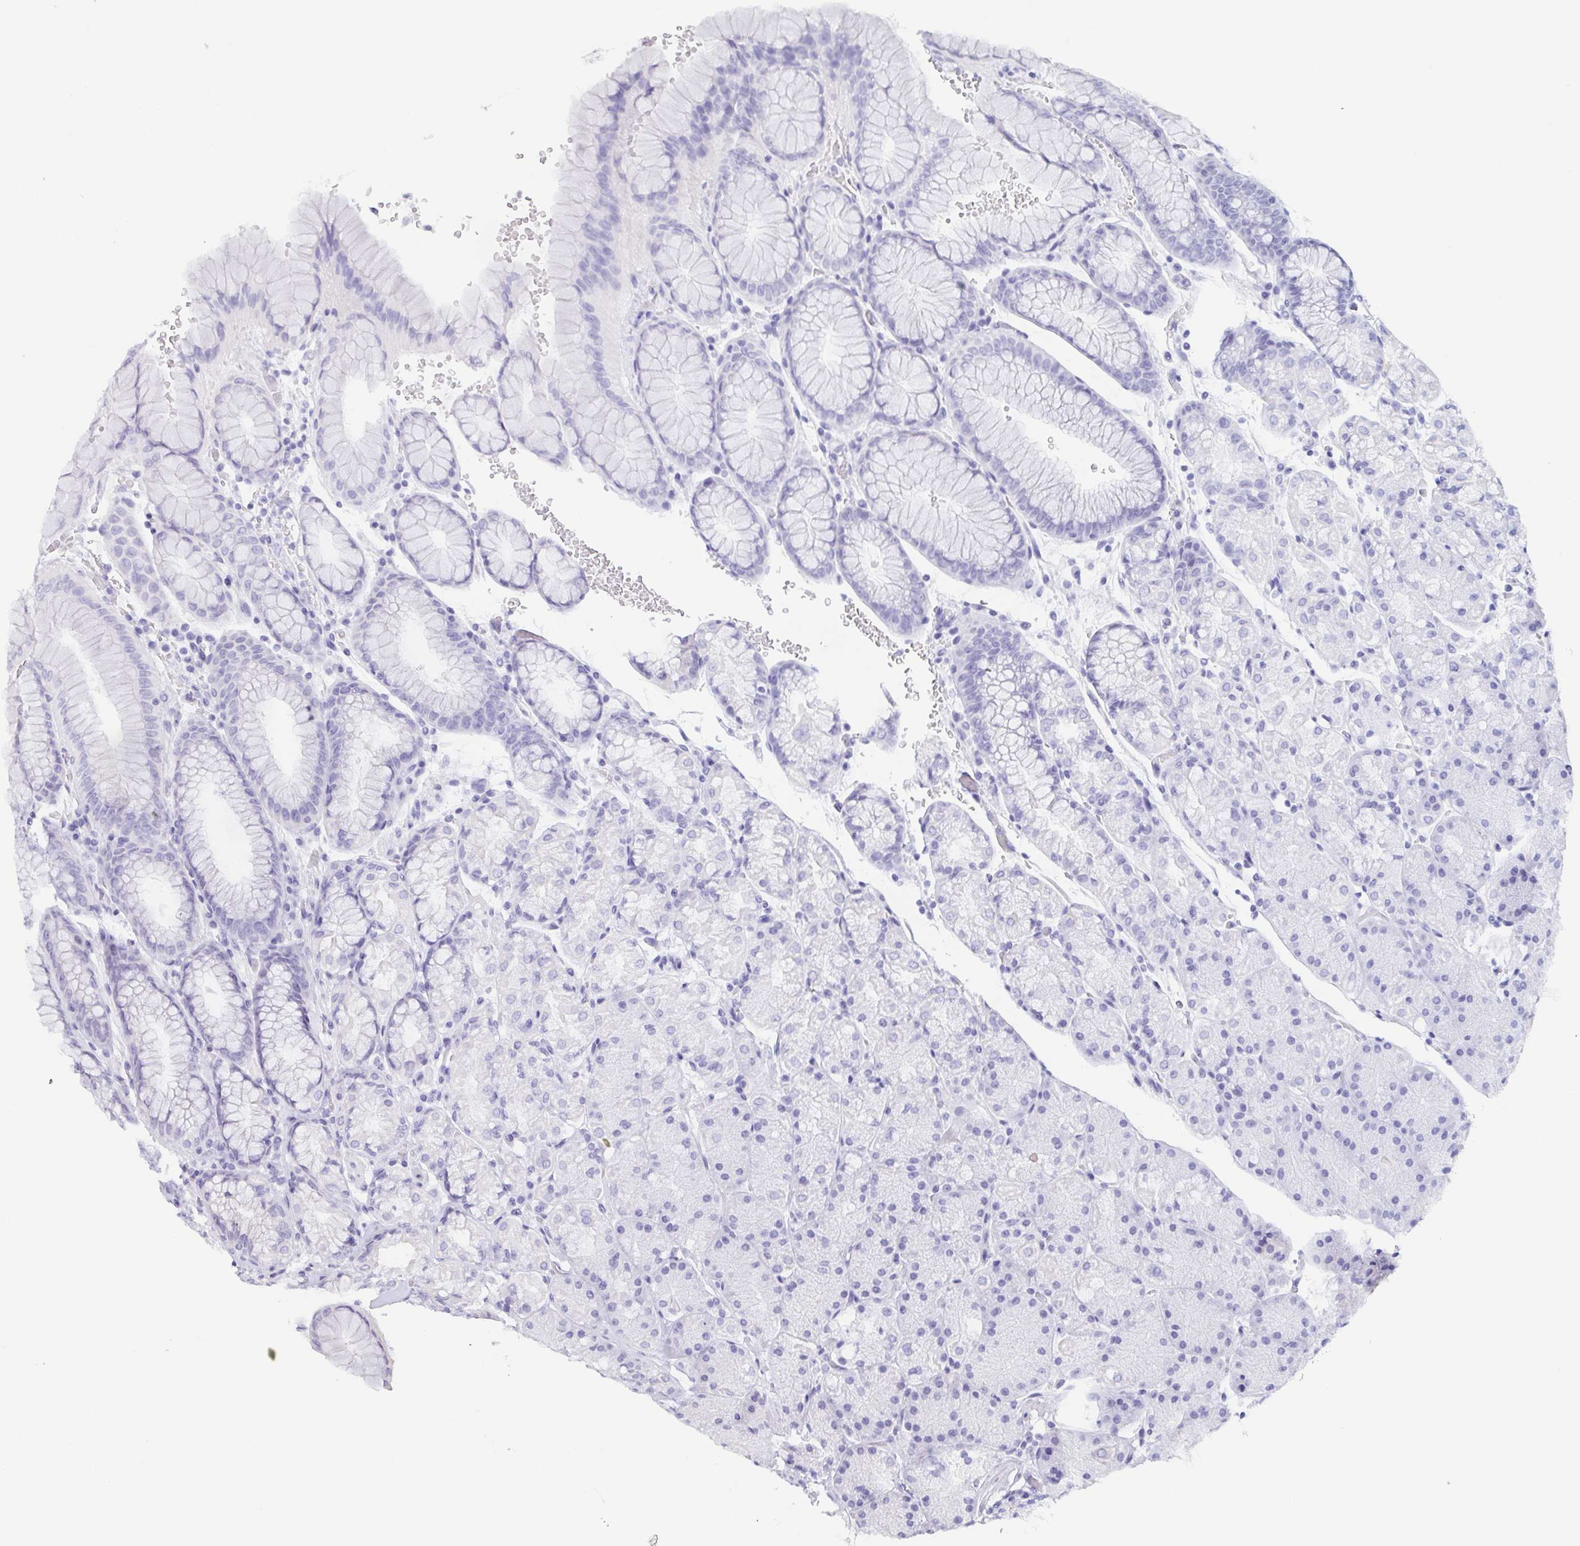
{"staining": {"intensity": "negative", "quantity": "none", "location": "none"}, "tissue": "stomach", "cell_type": "Glandular cells", "image_type": "normal", "snomed": [{"axis": "morphology", "description": "Normal tissue, NOS"}, {"axis": "topography", "description": "Stomach, upper"}, {"axis": "topography", "description": "Stomach"}], "caption": "There is no significant staining in glandular cells of stomach. (DAB immunohistochemistry with hematoxylin counter stain).", "gene": "ENSG00000275778", "patient": {"sex": "male", "age": 76}}